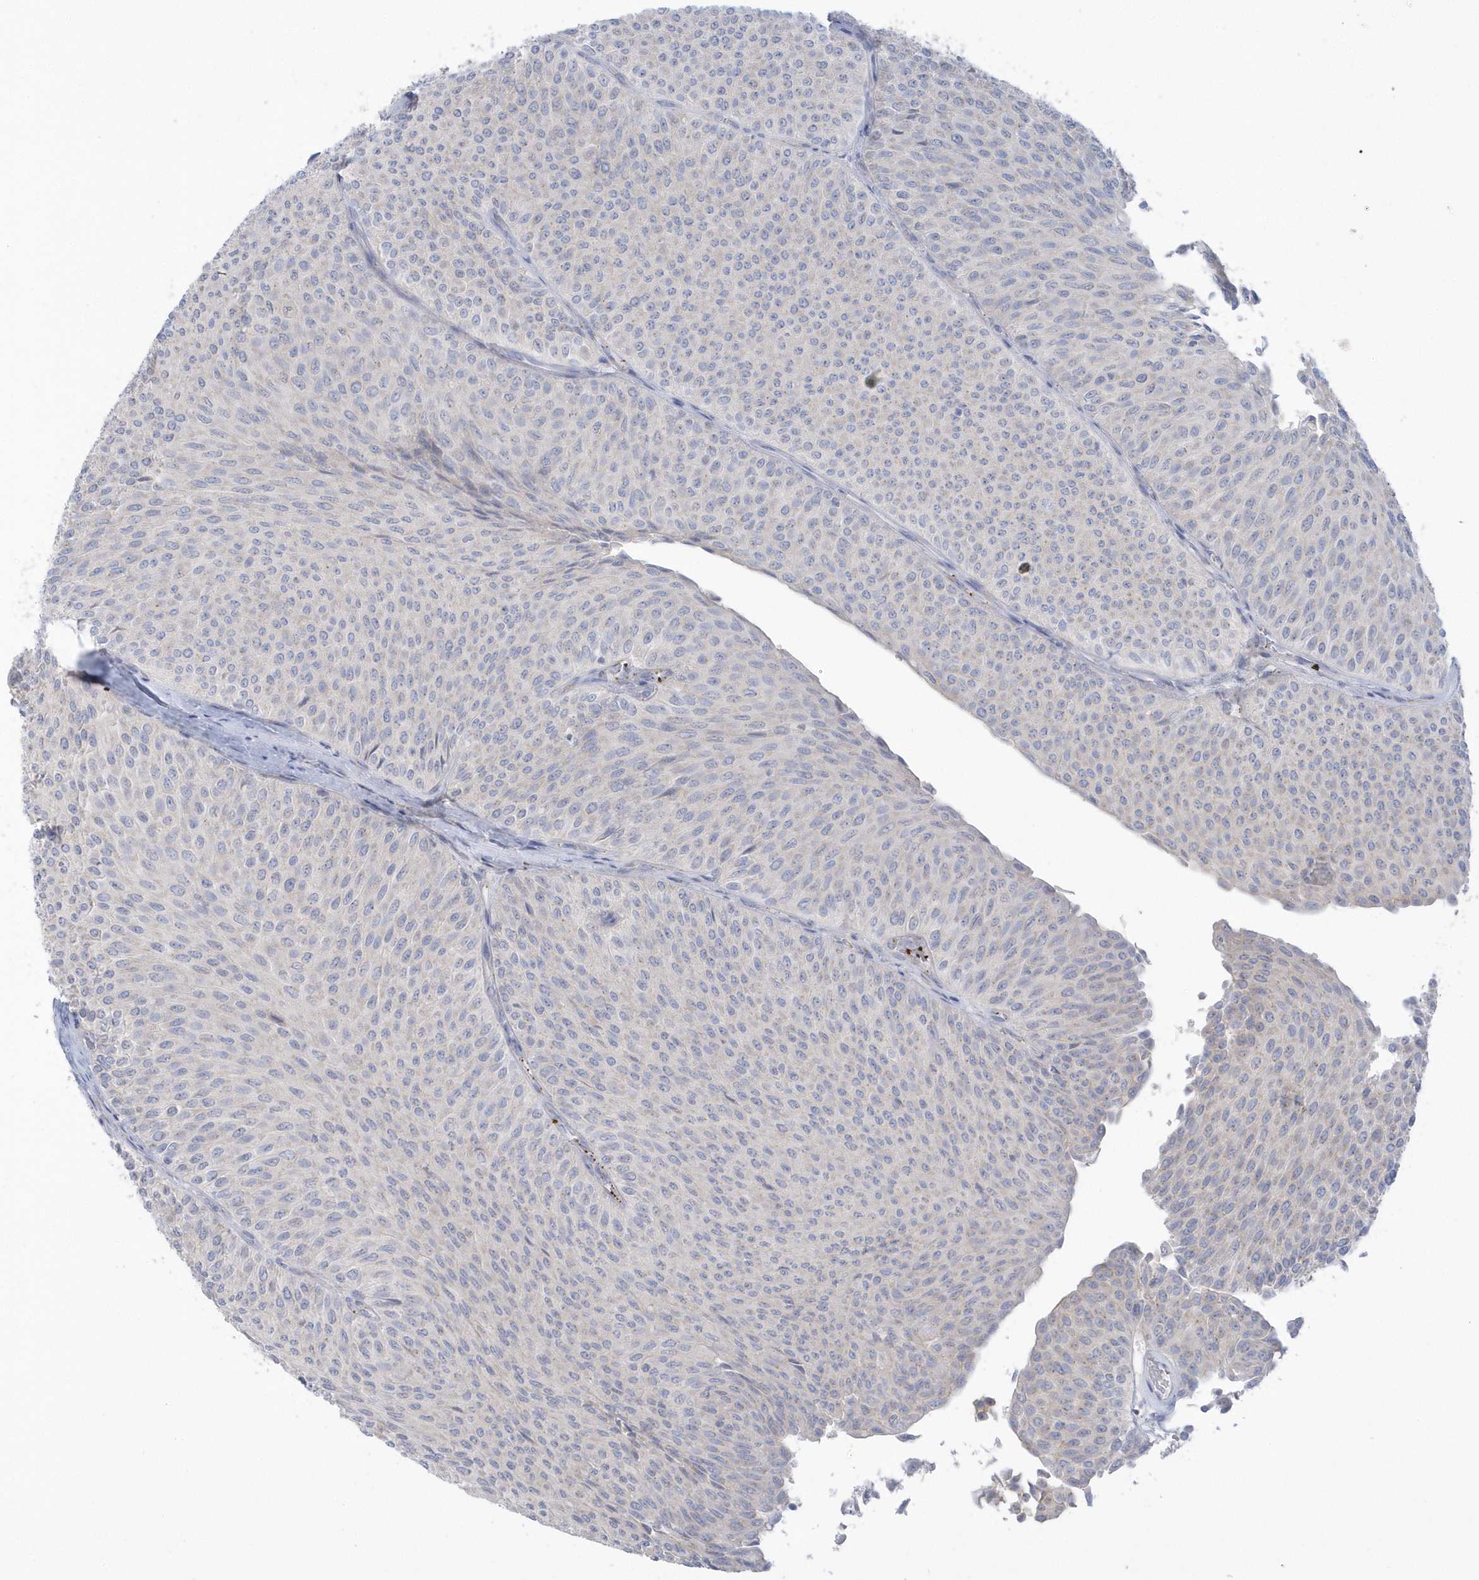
{"staining": {"intensity": "negative", "quantity": "none", "location": "none"}, "tissue": "urothelial cancer", "cell_type": "Tumor cells", "image_type": "cancer", "snomed": [{"axis": "morphology", "description": "Urothelial carcinoma, Low grade"}, {"axis": "topography", "description": "Urinary bladder"}], "caption": "Human low-grade urothelial carcinoma stained for a protein using IHC reveals no staining in tumor cells.", "gene": "SEMA3D", "patient": {"sex": "male", "age": 78}}